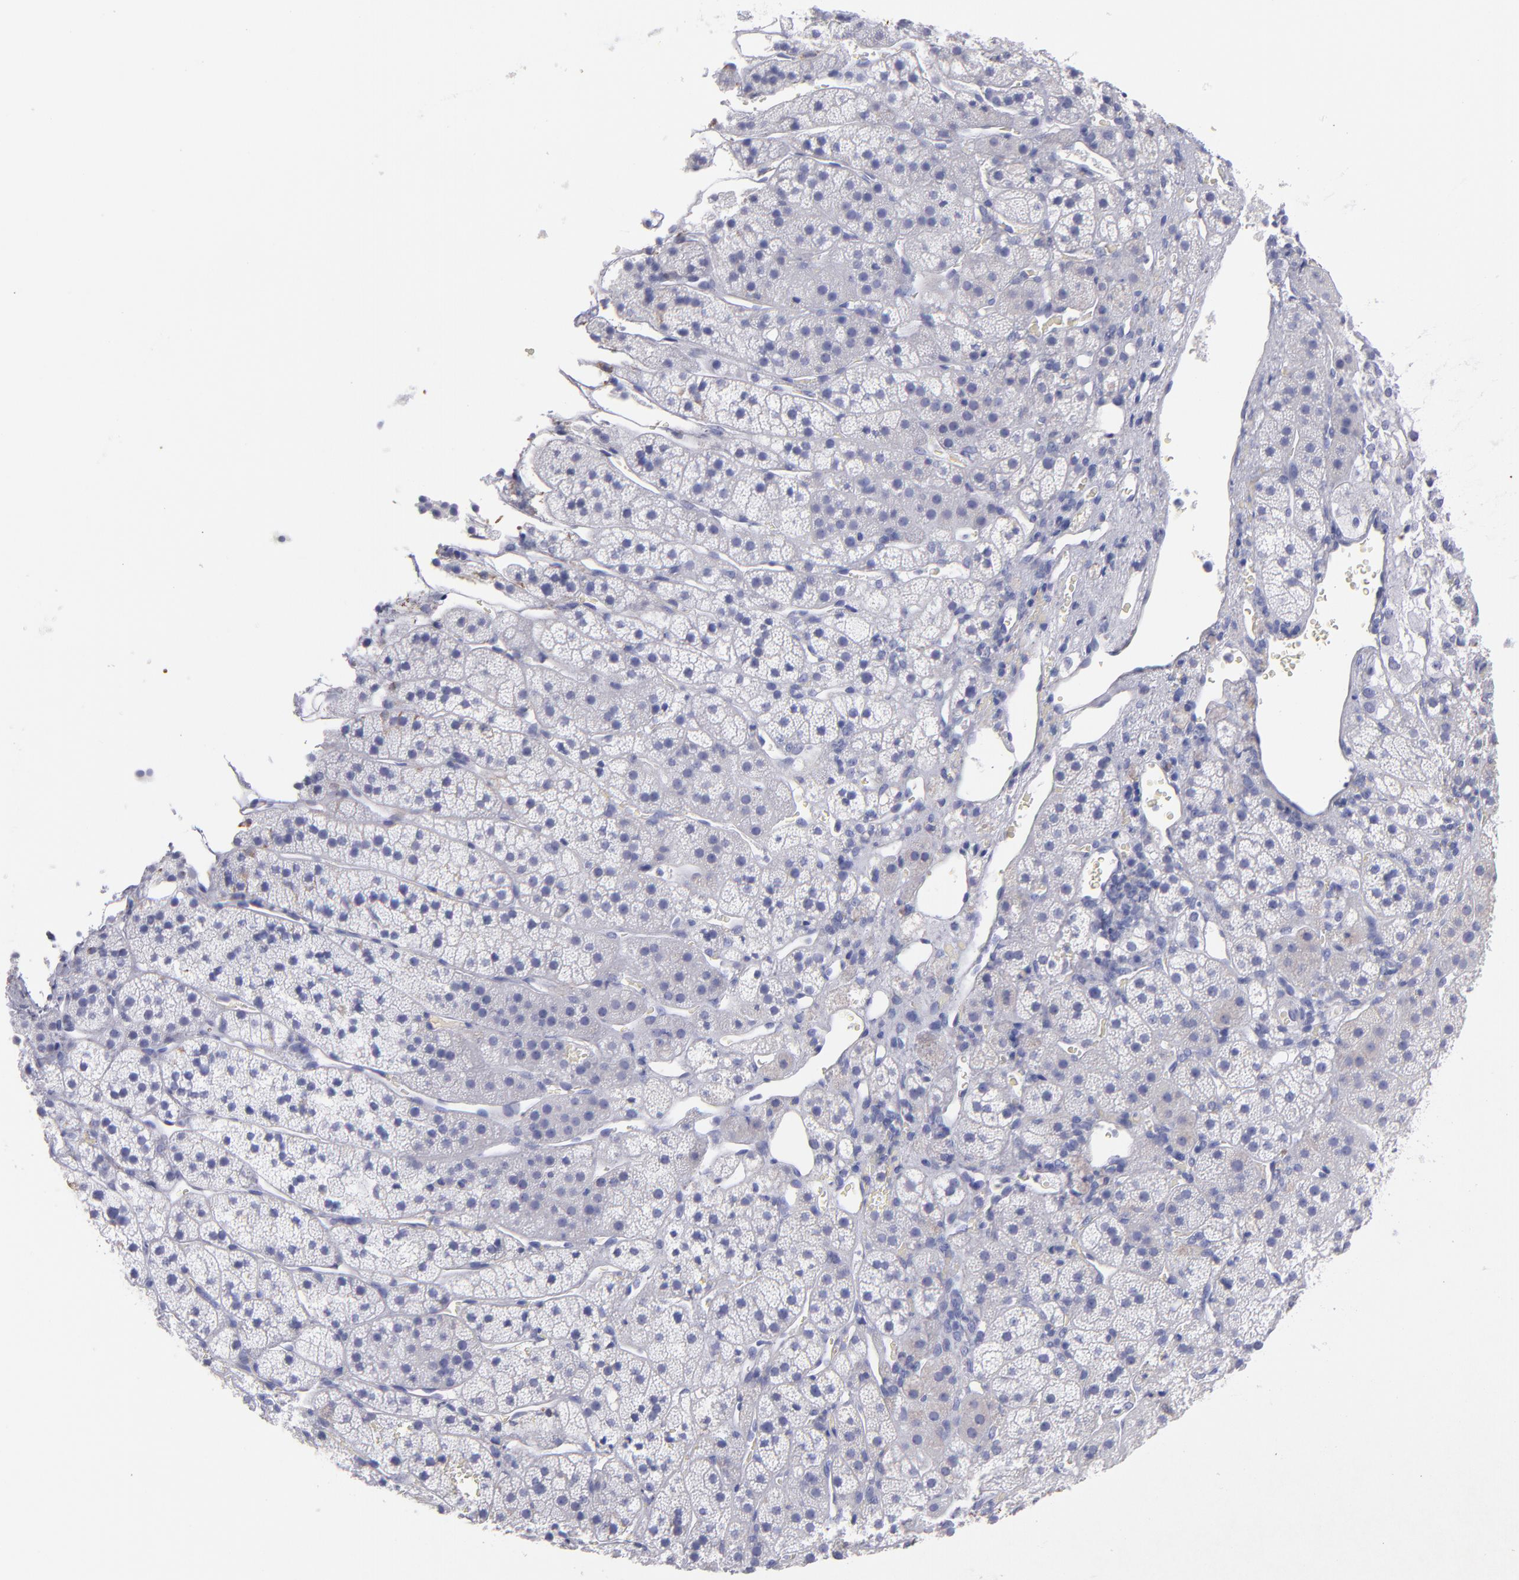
{"staining": {"intensity": "weak", "quantity": "<25%", "location": "cytoplasmic/membranous"}, "tissue": "adrenal gland", "cell_type": "Glandular cells", "image_type": "normal", "snomed": [{"axis": "morphology", "description": "Normal tissue, NOS"}, {"axis": "topography", "description": "Adrenal gland"}], "caption": "This image is of normal adrenal gland stained with immunohistochemistry (IHC) to label a protein in brown with the nuclei are counter-stained blue. There is no staining in glandular cells. Nuclei are stained in blue.", "gene": "MB", "patient": {"sex": "female", "age": 44}}